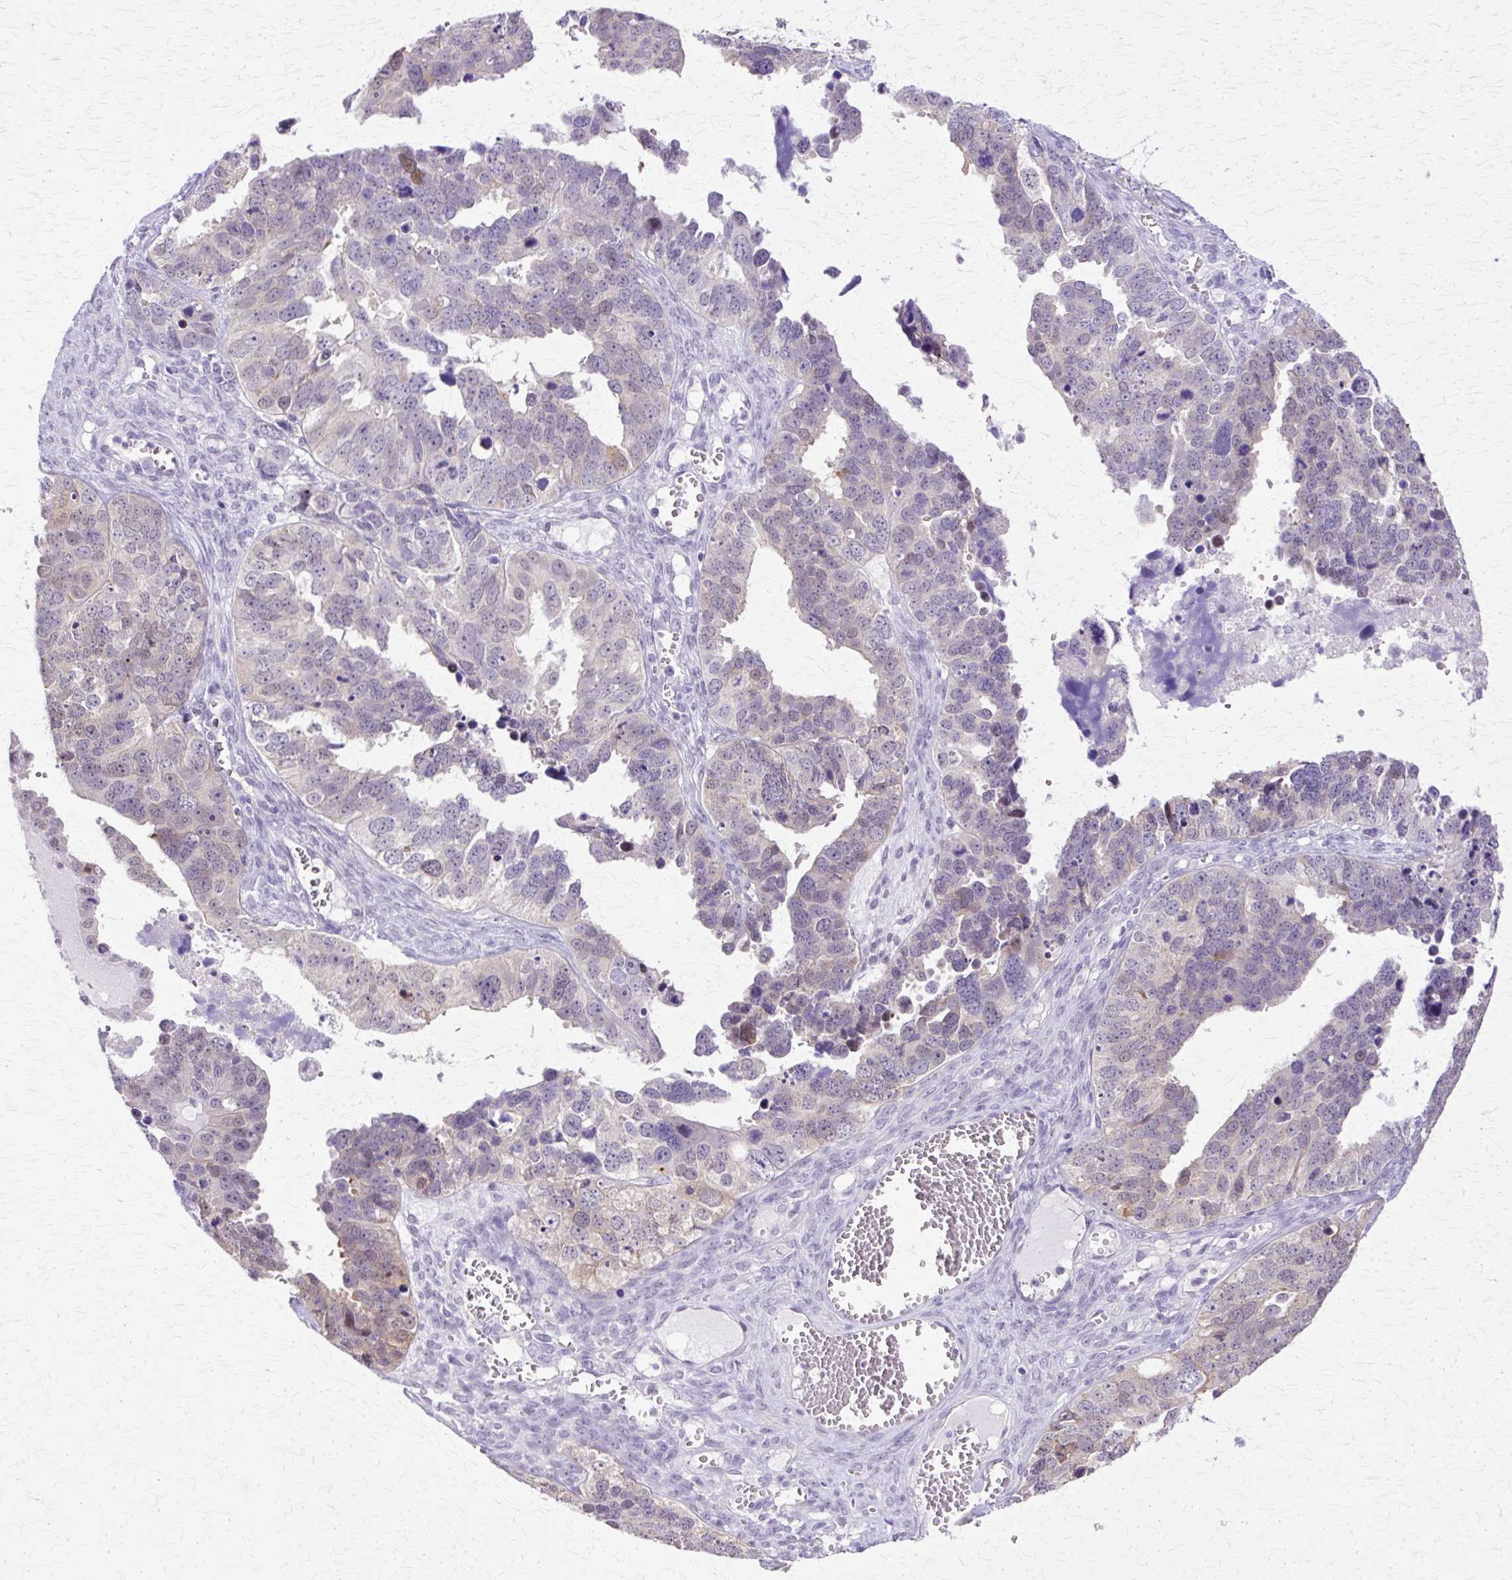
{"staining": {"intensity": "weak", "quantity": "<25%", "location": "nuclear"}, "tissue": "ovarian cancer", "cell_type": "Tumor cells", "image_type": "cancer", "snomed": [{"axis": "morphology", "description": "Cystadenocarcinoma, serous, NOS"}, {"axis": "topography", "description": "Ovary"}], "caption": "Ovarian cancer (serous cystadenocarcinoma) was stained to show a protein in brown. There is no significant positivity in tumor cells.", "gene": "HSPA8", "patient": {"sex": "female", "age": 76}}